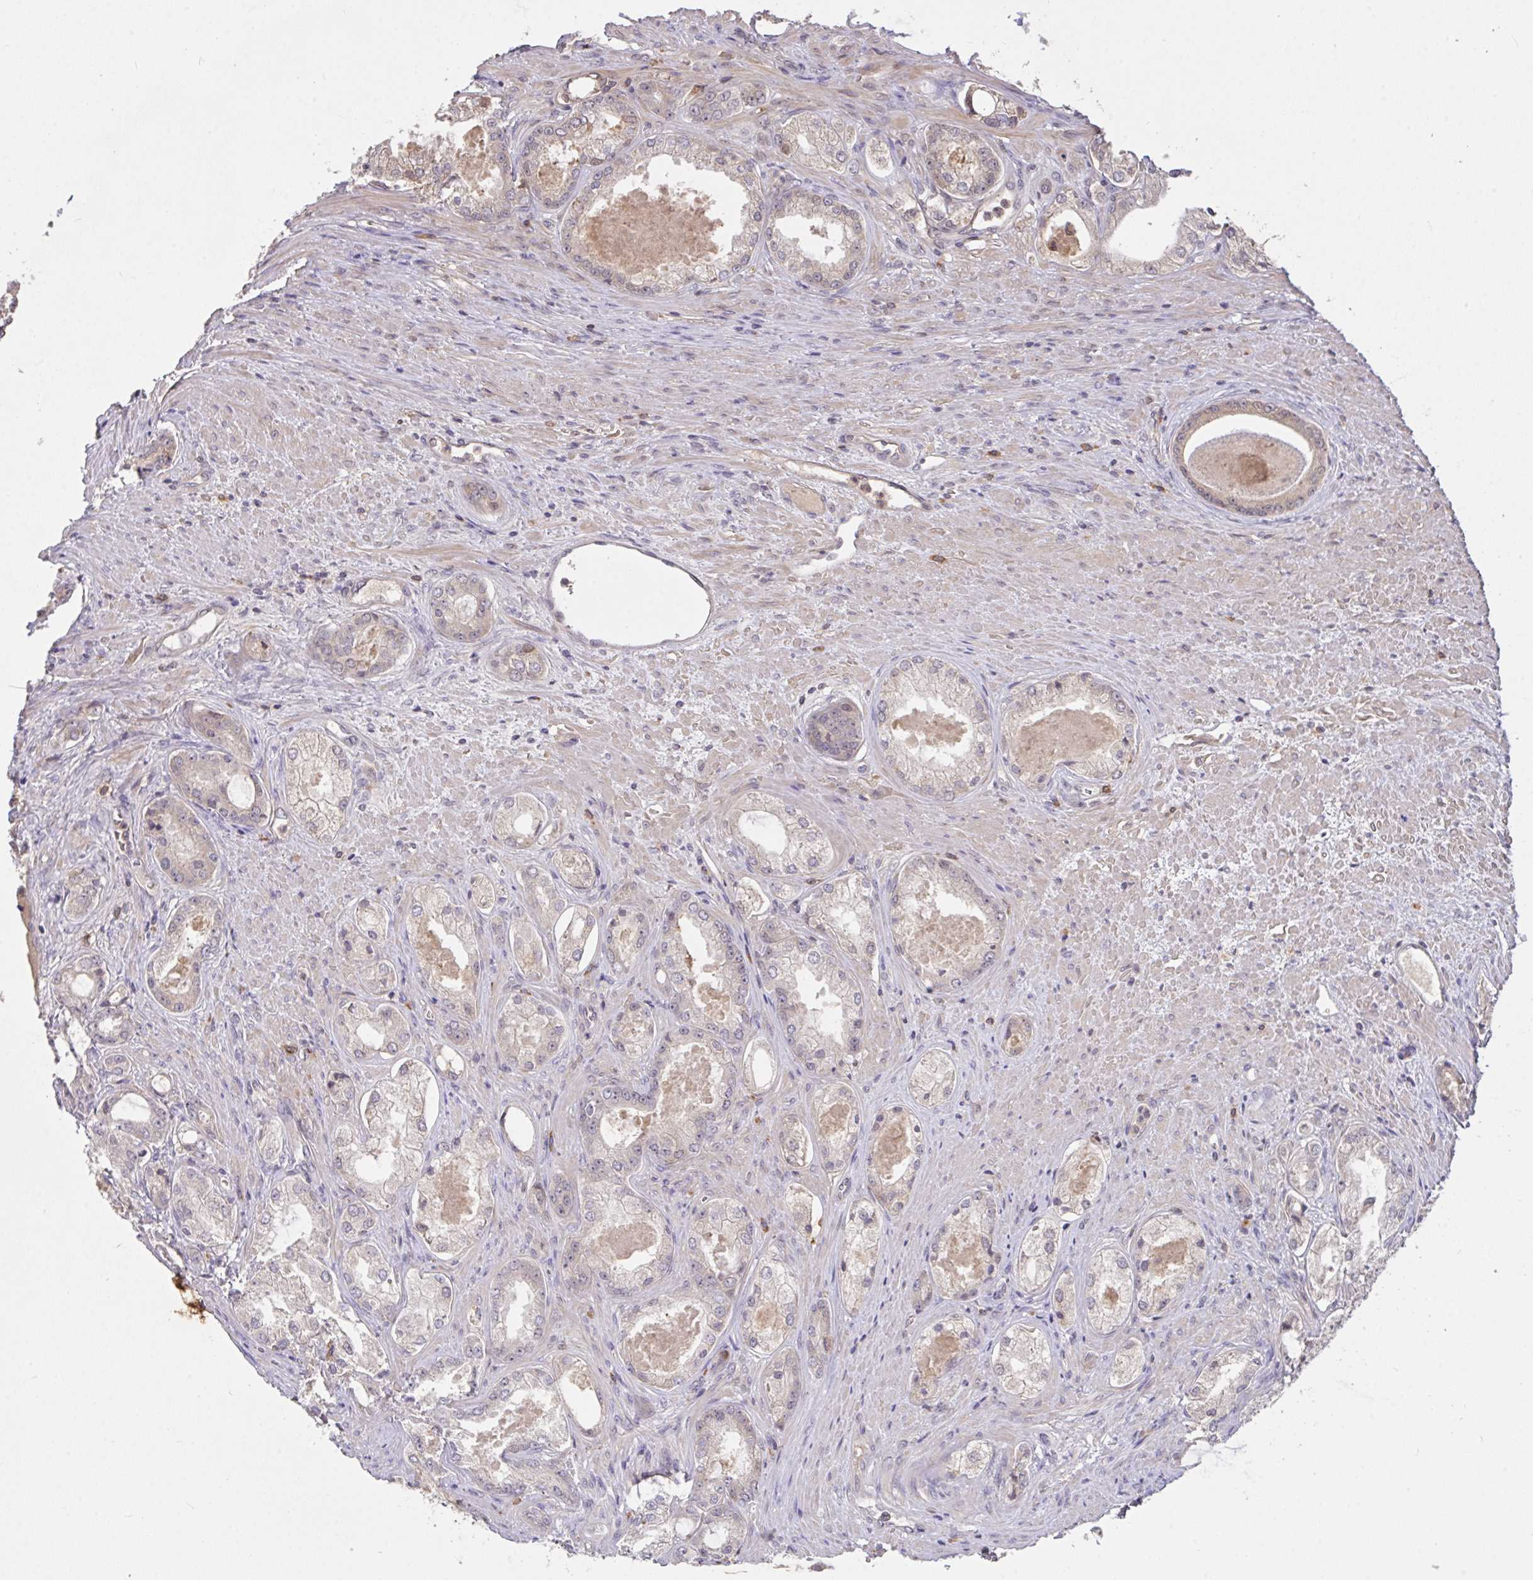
{"staining": {"intensity": "negative", "quantity": "none", "location": "none"}, "tissue": "prostate cancer", "cell_type": "Tumor cells", "image_type": "cancer", "snomed": [{"axis": "morphology", "description": "Adenocarcinoma, Low grade"}, {"axis": "topography", "description": "Prostate"}], "caption": "Immunohistochemistry (IHC) micrograph of neoplastic tissue: prostate cancer stained with DAB demonstrates no significant protein positivity in tumor cells. Nuclei are stained in blue.", "gene": "FCER1A", "patient": {"sex": "male", "age": 68}}